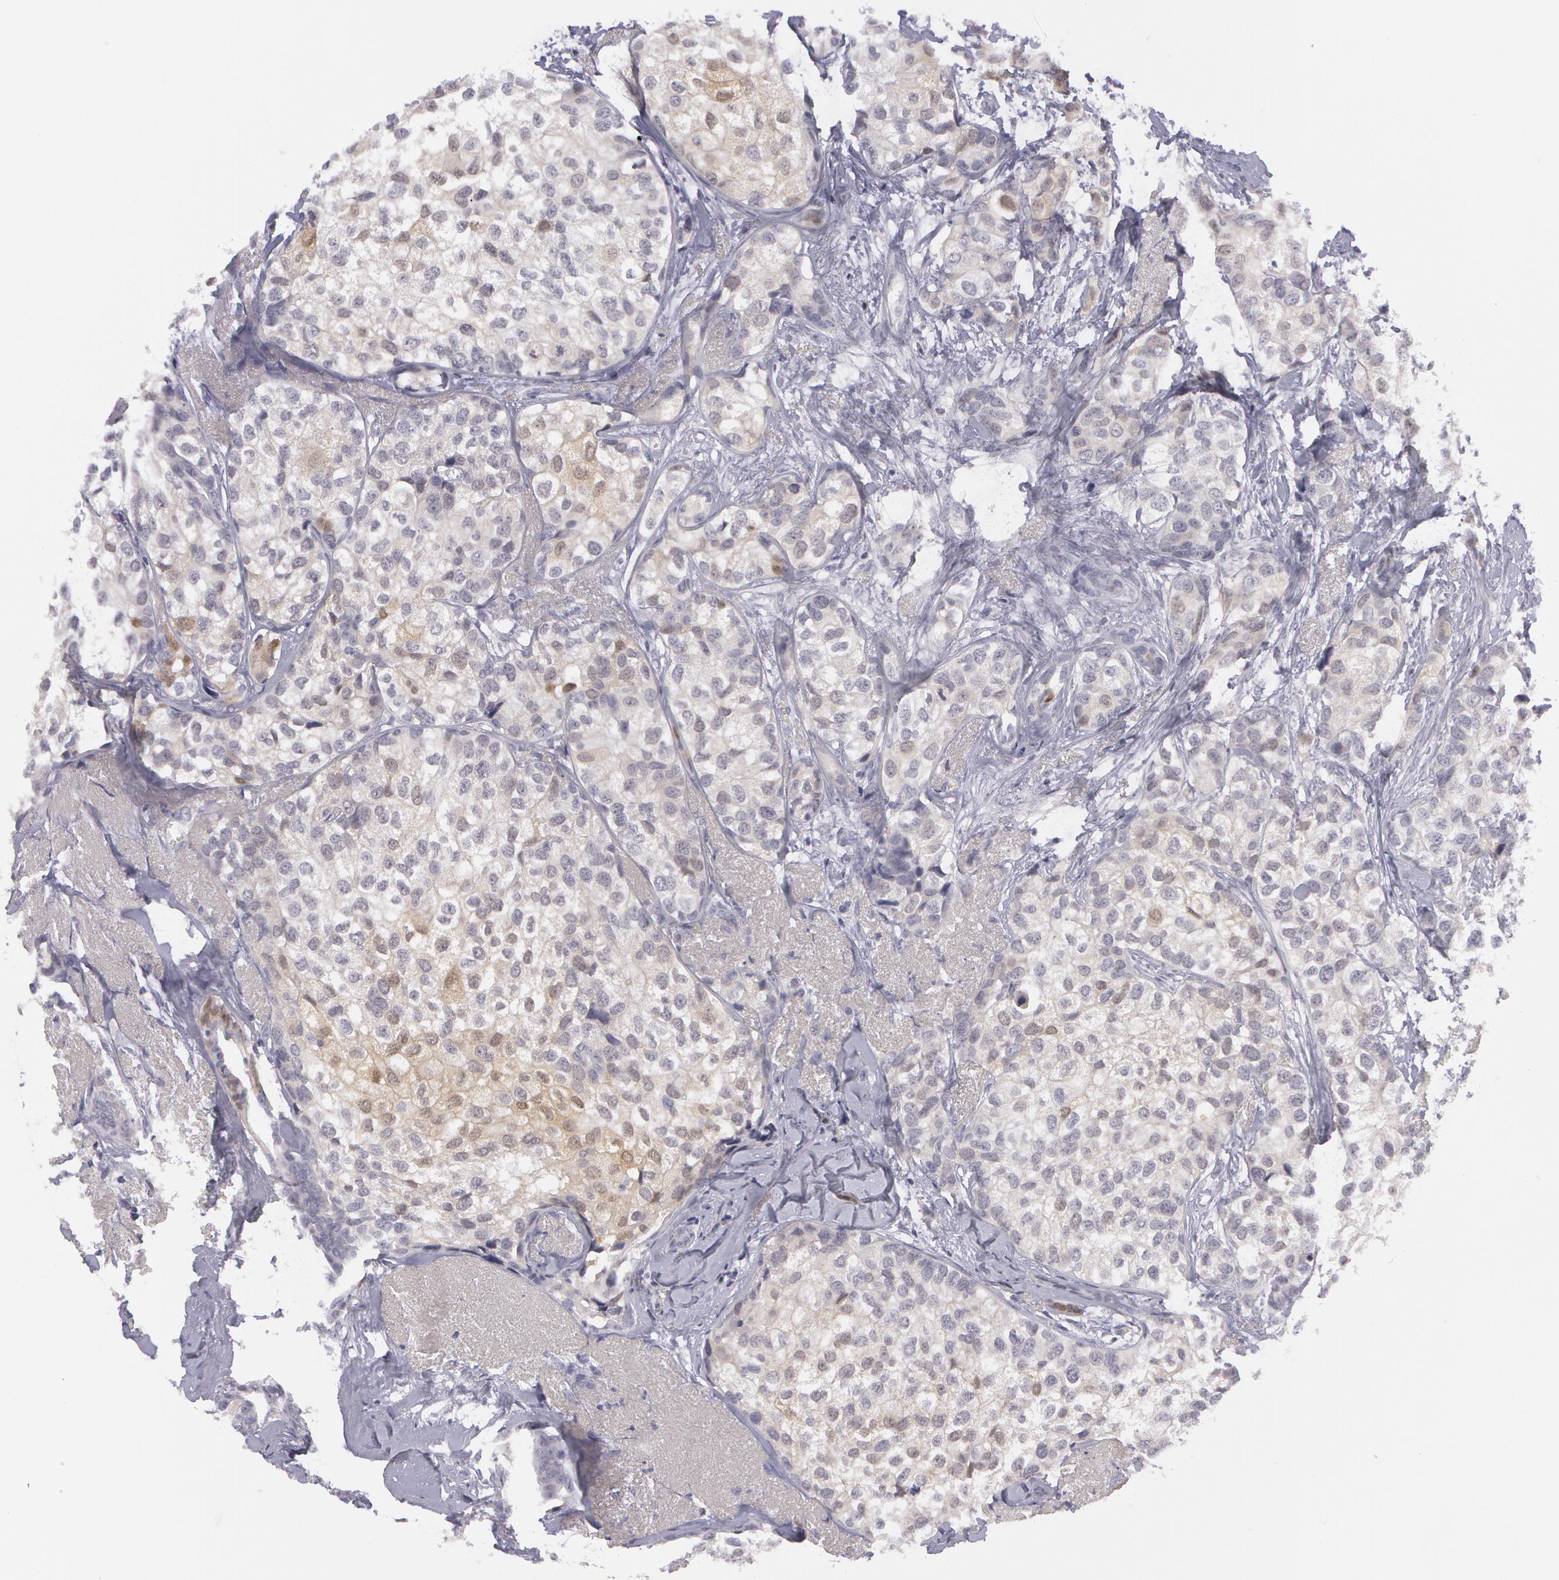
{"staining": {"intensity": "weak", "quantity": "<25%", "location": "nuclear"}, "tissue": "breast cancer", "cell_type": "Tumor cells", "image_type": "cancer", "snomed": [{"axis": "morphology", "description": "Duct carcinoma"}, {"axis": "topography", "description": "Breast"}], "caption": "An image of human invasive ductal carcinoma (breast) is negative for staining in tumor cells.", "gene": "IL1RN", "patient": {"sex": "female", "age": 68}}